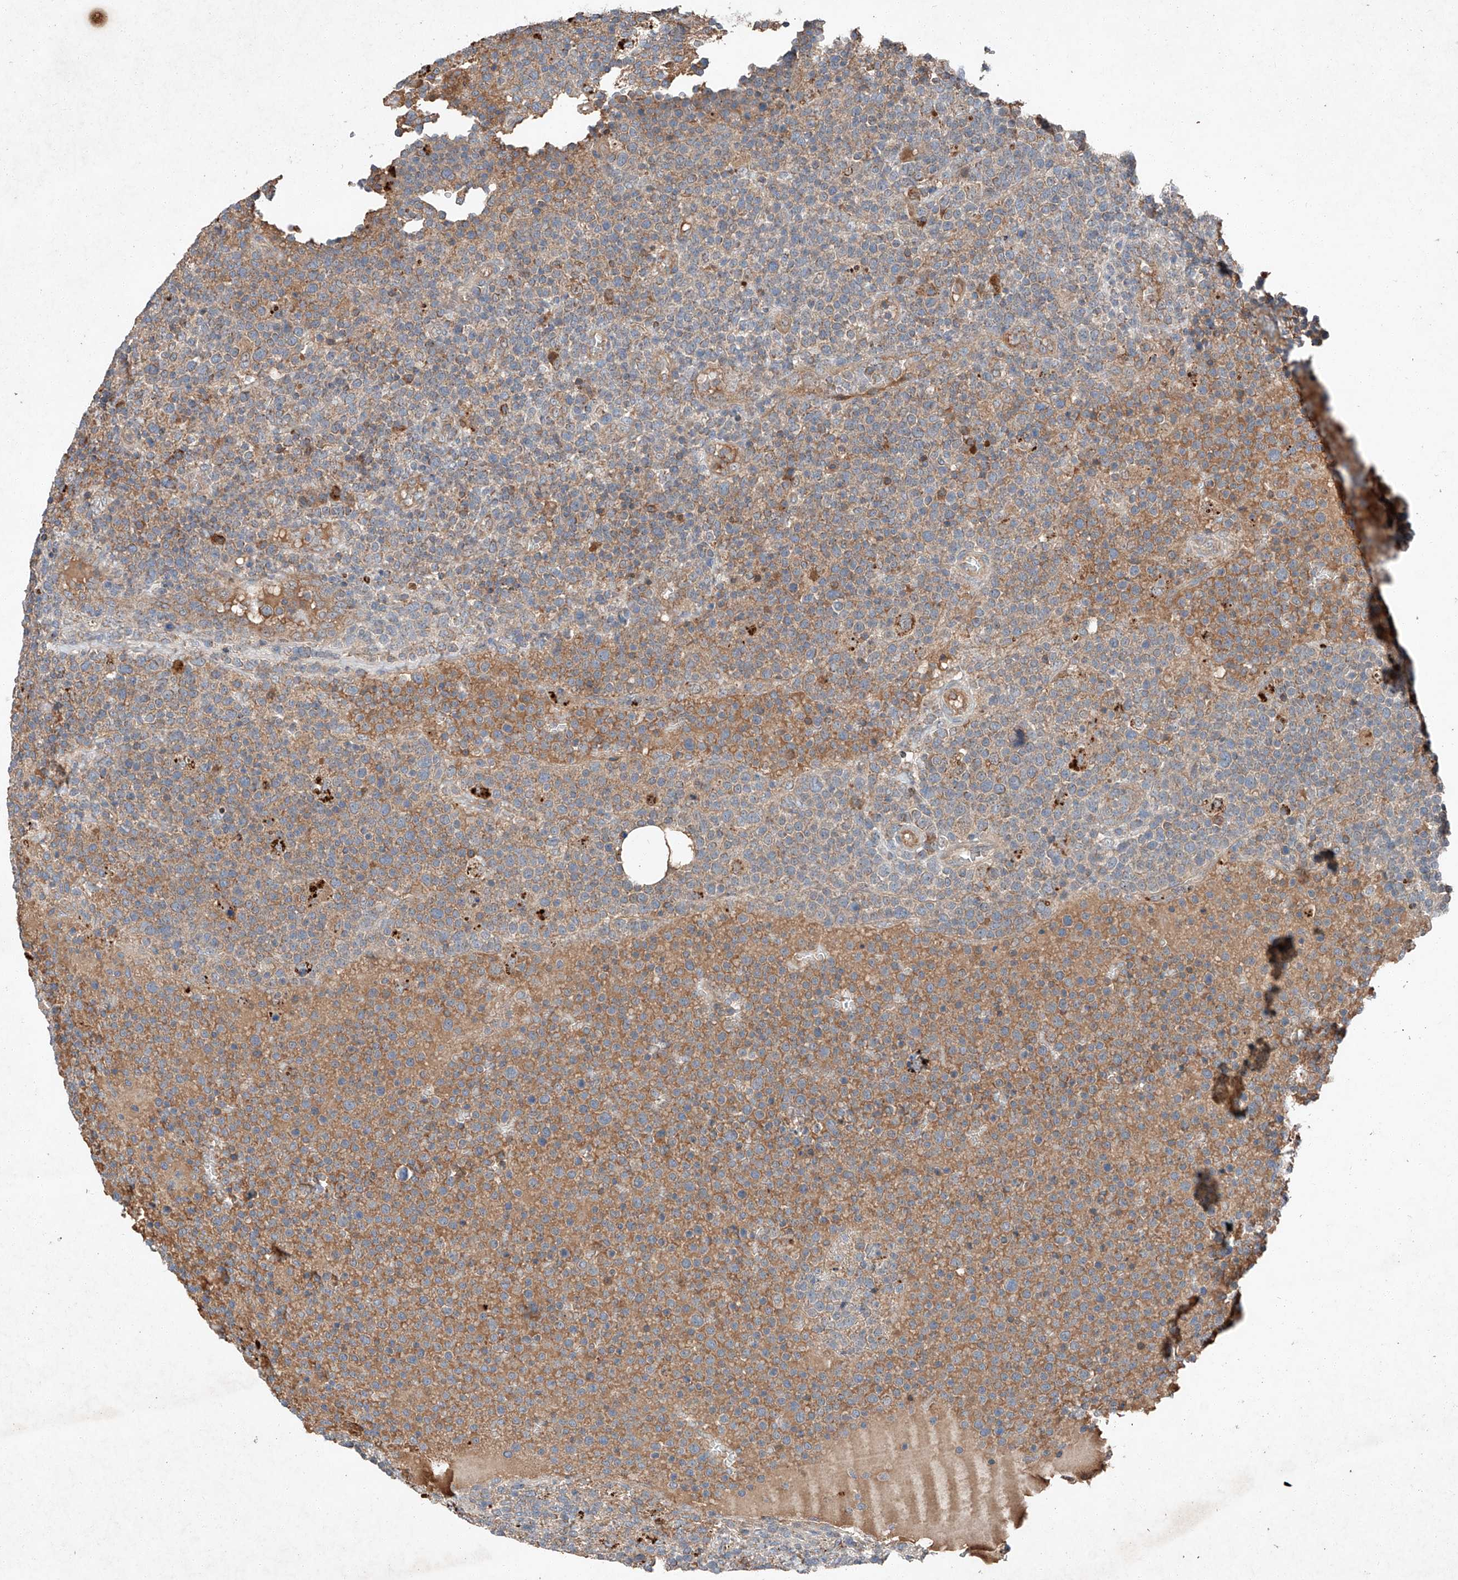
{"staining": {"intensity": "weak", "quantity": "25%-75%", "location": "cytoplasmic/membranous"}, "tissue": "lymphoma", "cell_type": "Tumor cells", "image_type": "cancer", "snomed": [{"axis": "morphology", "description": "Malignant lymphoma, non-Hodgkin's type, High grade"}, {"axis": "topography", "description": "Lymph node"}], "caption": "A high-resolution image shows immunohistochemistry (IHC) staining of malignant lymphoma, non-Hodgkin's type (high-grade), which demonstrates weak cytoplasmic/membranous expression in approximately 25%-75% of tumor cells.", "gene": "RUSC1", "patient": {"sex": "male", "age": 61}}